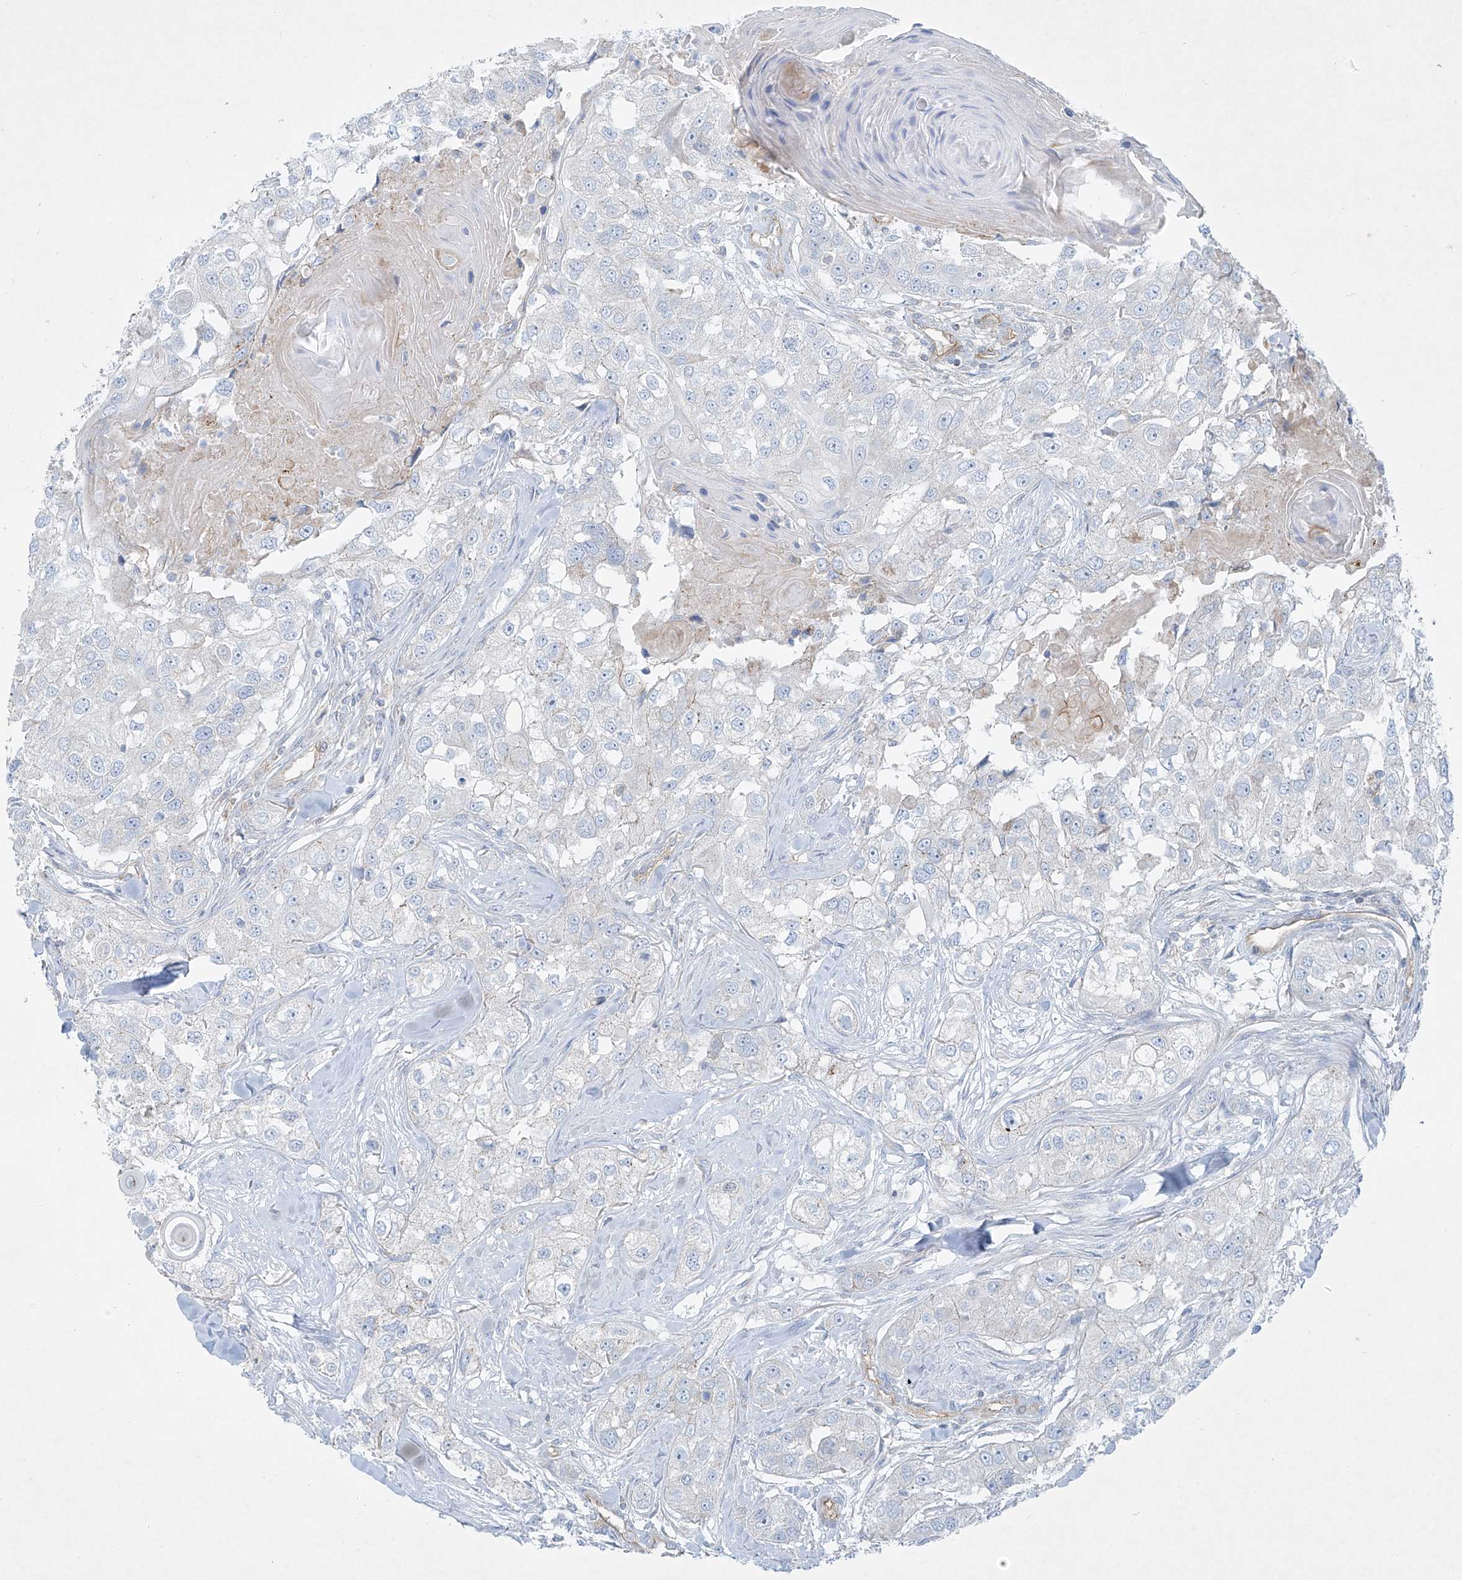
{"staining": {"intensity": "negative", "quantity": "none", "location": "none"}, "tissue": "head and neck cancer", "cell_type": "Tumor cells", "image_type": "cancer", "snomed": [{"axis": "morphology", "description": "Normal tissue, NOS"}, {"axis": "morphology", "description": "Squamous cell carcinoma, NOS"}, {"axis": "topography", "description": "Skeletal muscle"}, {"axis": "topography", "description": "Head-Neck"}], "caption": "Tumor cells show no significant protein positivity in head and neck squamous cell carcinoma.", "gene": "VAMP5", "patient": {"sex": "male", "age": 51}}